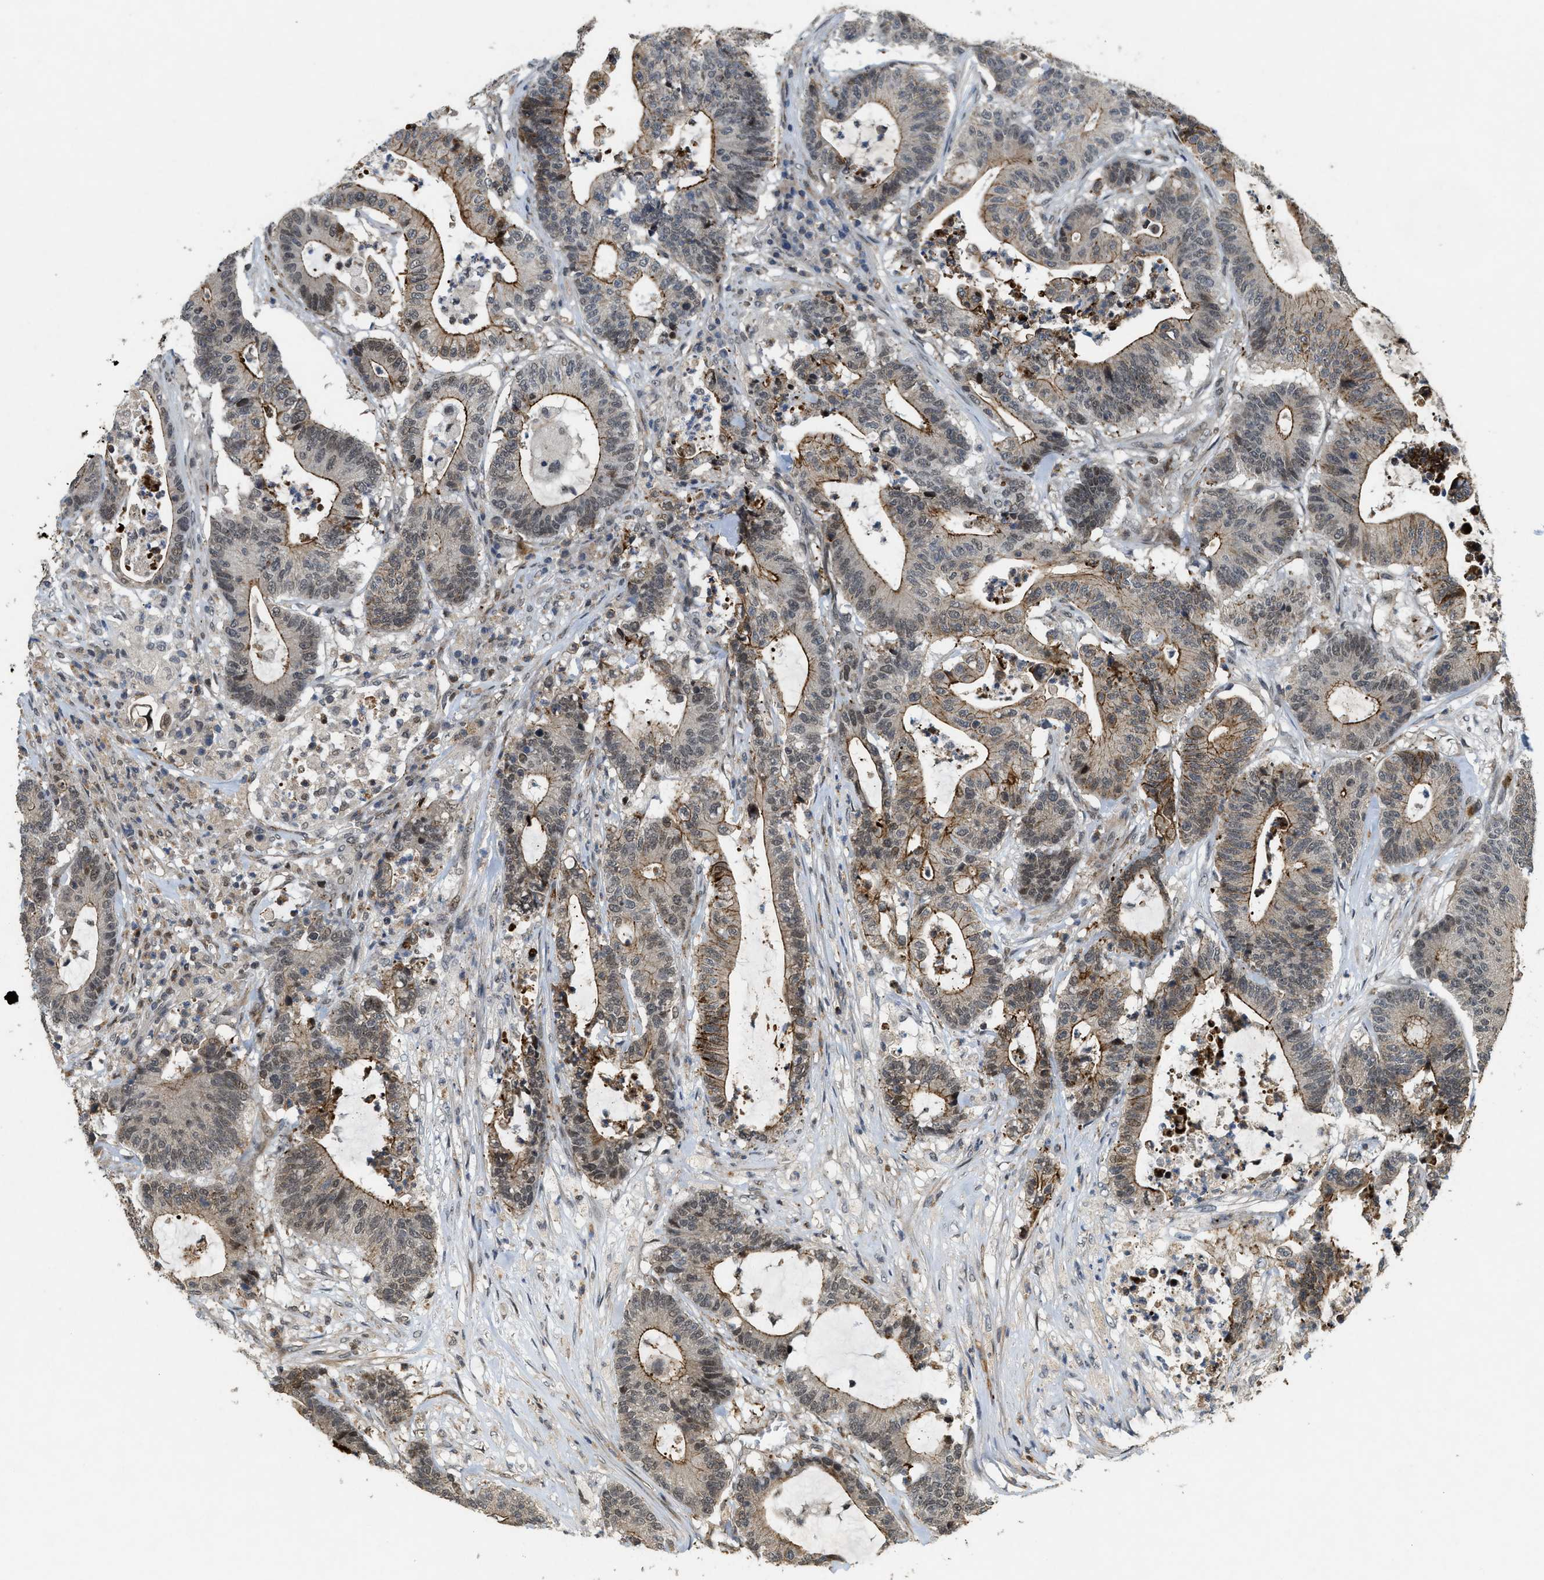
{"staining": {"intensity": "moderate", "quantity": ">75%", "location": "cytoplasmic/membranous,nuclear"}, "tissue": "colorectal cancer", "cell_type": "Tumor cells", "image_type": "cancer", "snomed": [{"axis": "morphology", "description": "Adenocarcinoma, NOS"}, {"axis": "topography", "description": "Colon"}], "caption": "IHC micrograph of human adenocarcinoma (colorectal) stained for a protein (brown), which shows medium levels of moderate cytoplasmic/membranous and nuclear expression in about >75% of tumor cells.", "gene": "DPF2", "patient": {"sex": "female", "age": 84}}